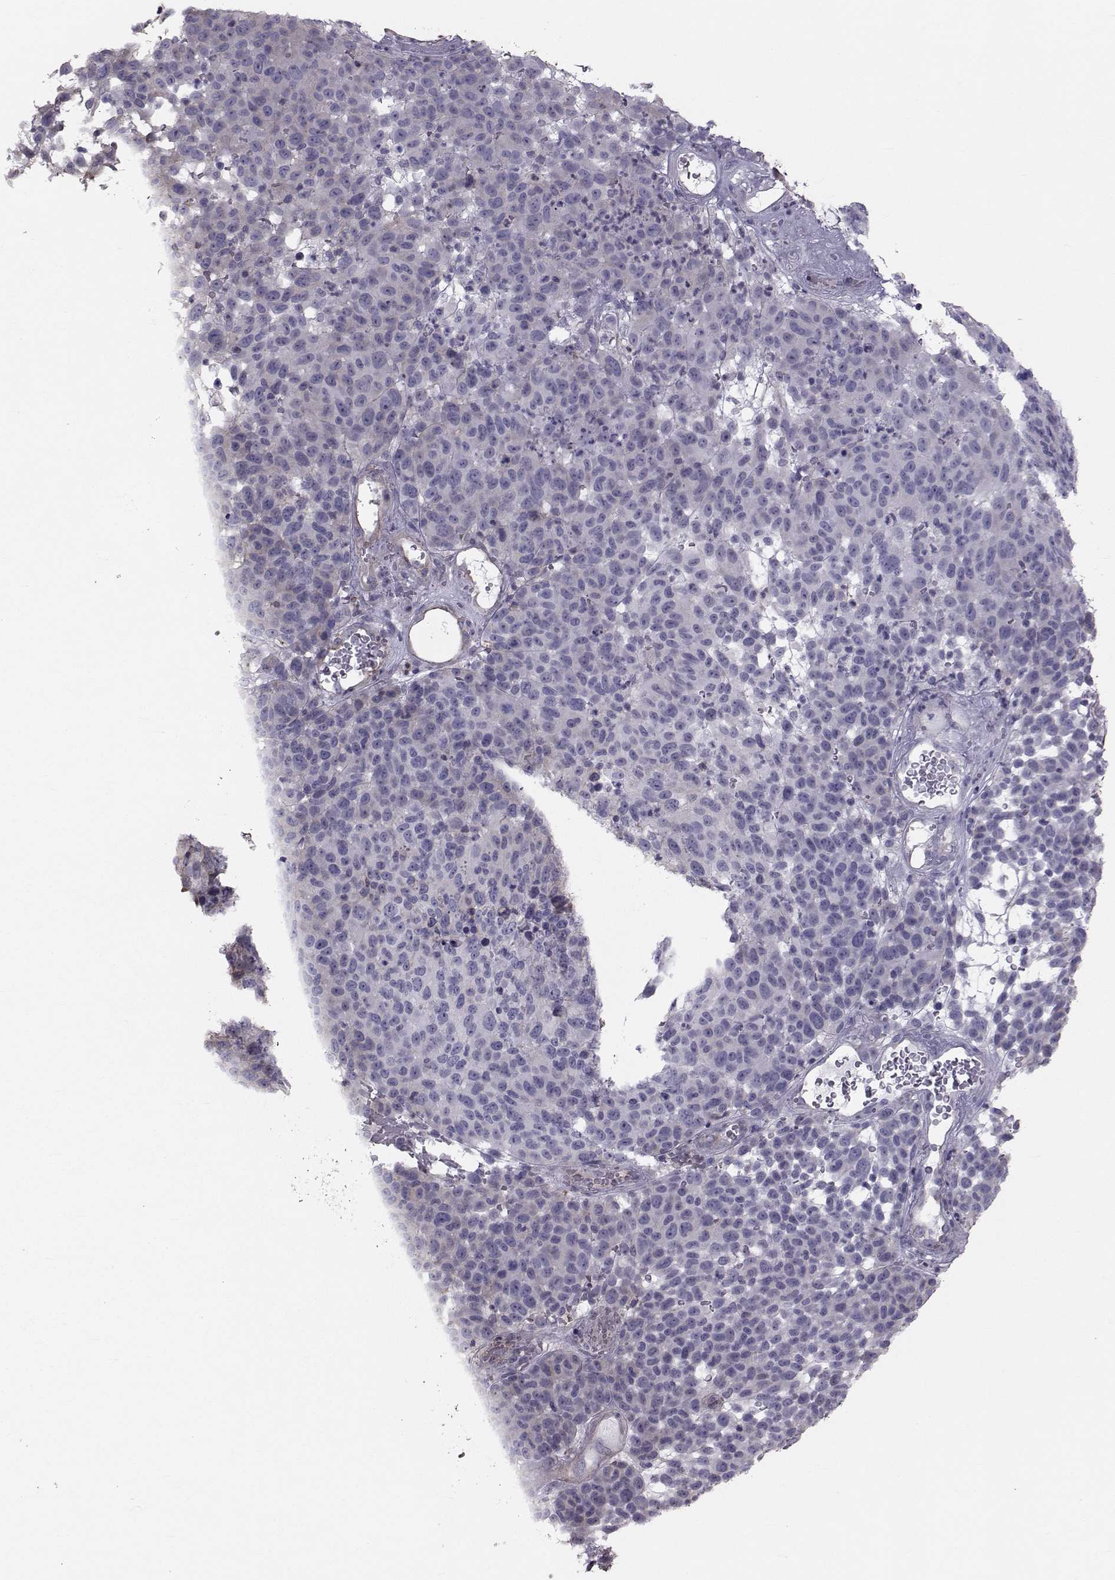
{"staining": {"intensity": "negative", "quantity": "none", "location": "none"}, "tissue": "melanoma", "cell_type": "Tumor cells", "image_type": "cancer", "snomed": [{"axis": "morphology", "description": "Malignant melanoma, NOS"}, {"axis": "topography", "description": "Skin"}], "caption": "The photomicrograph demonstrates no significant staining in tumor cells of malignant melanoma.", "gene": "GARIN3", "patient": {"sex": "male", "age": 59}}